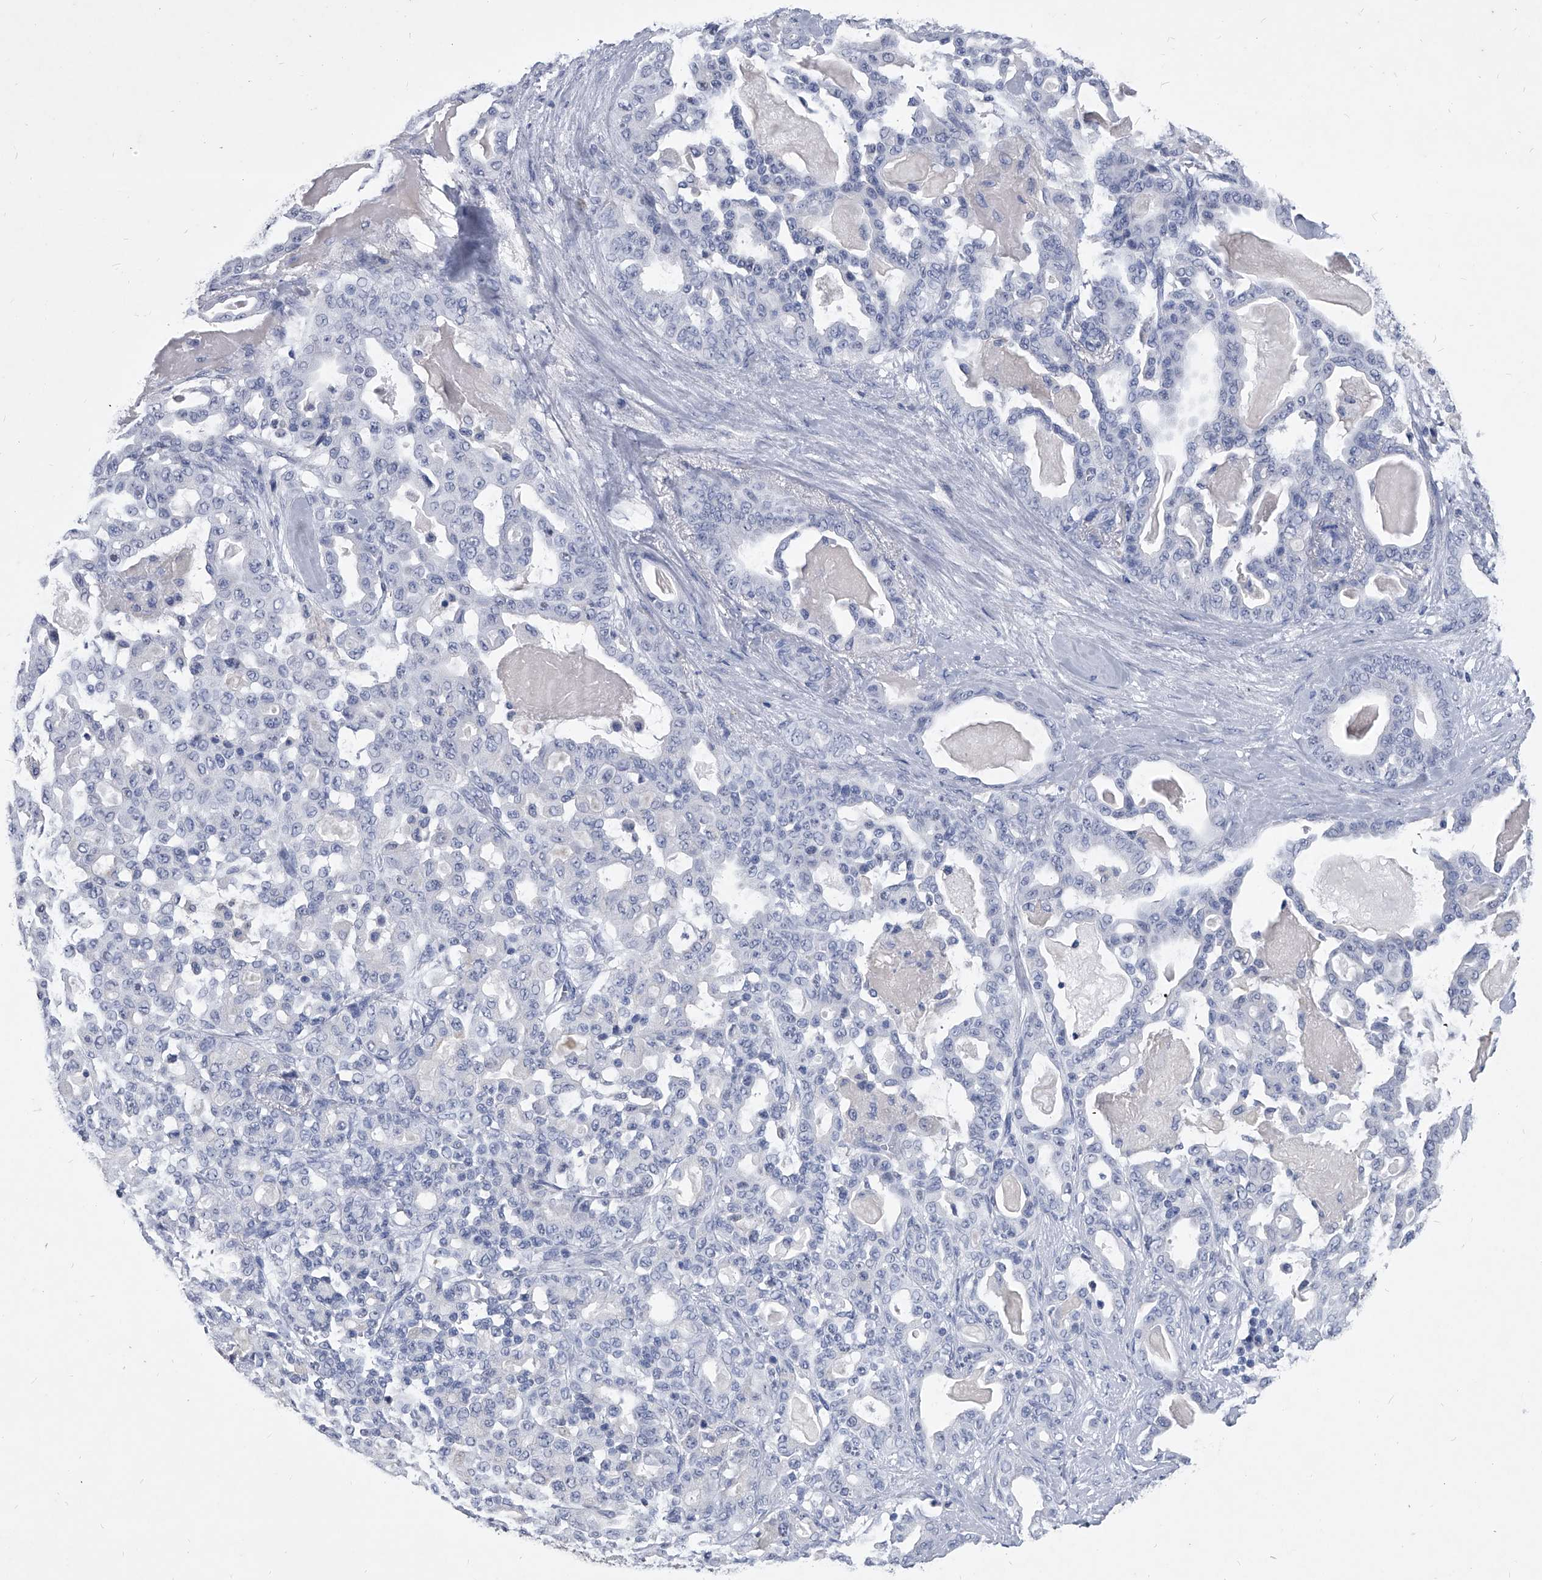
{"staining": {"intensity": "negative", "quantity": "none", "location": "none"}, "tissue": "pancreatic cancer", "cell_type": "Tumor cells", "image_type": "cancer", "snomed": [{"axis": "morphology", "description": "Adenocarcinoma, NOS"}, {"axis": "topography", "description": "Pancreas"}], "caption": "The micrograph demonstrates no significant expression in tumor cells of adenocarcinoma (pancreatic). (Immunohistochemistry, brightfield microscopy, high magnification).", "gene": "BCAS1", "patient": {"sex": "male", "age": 63}}